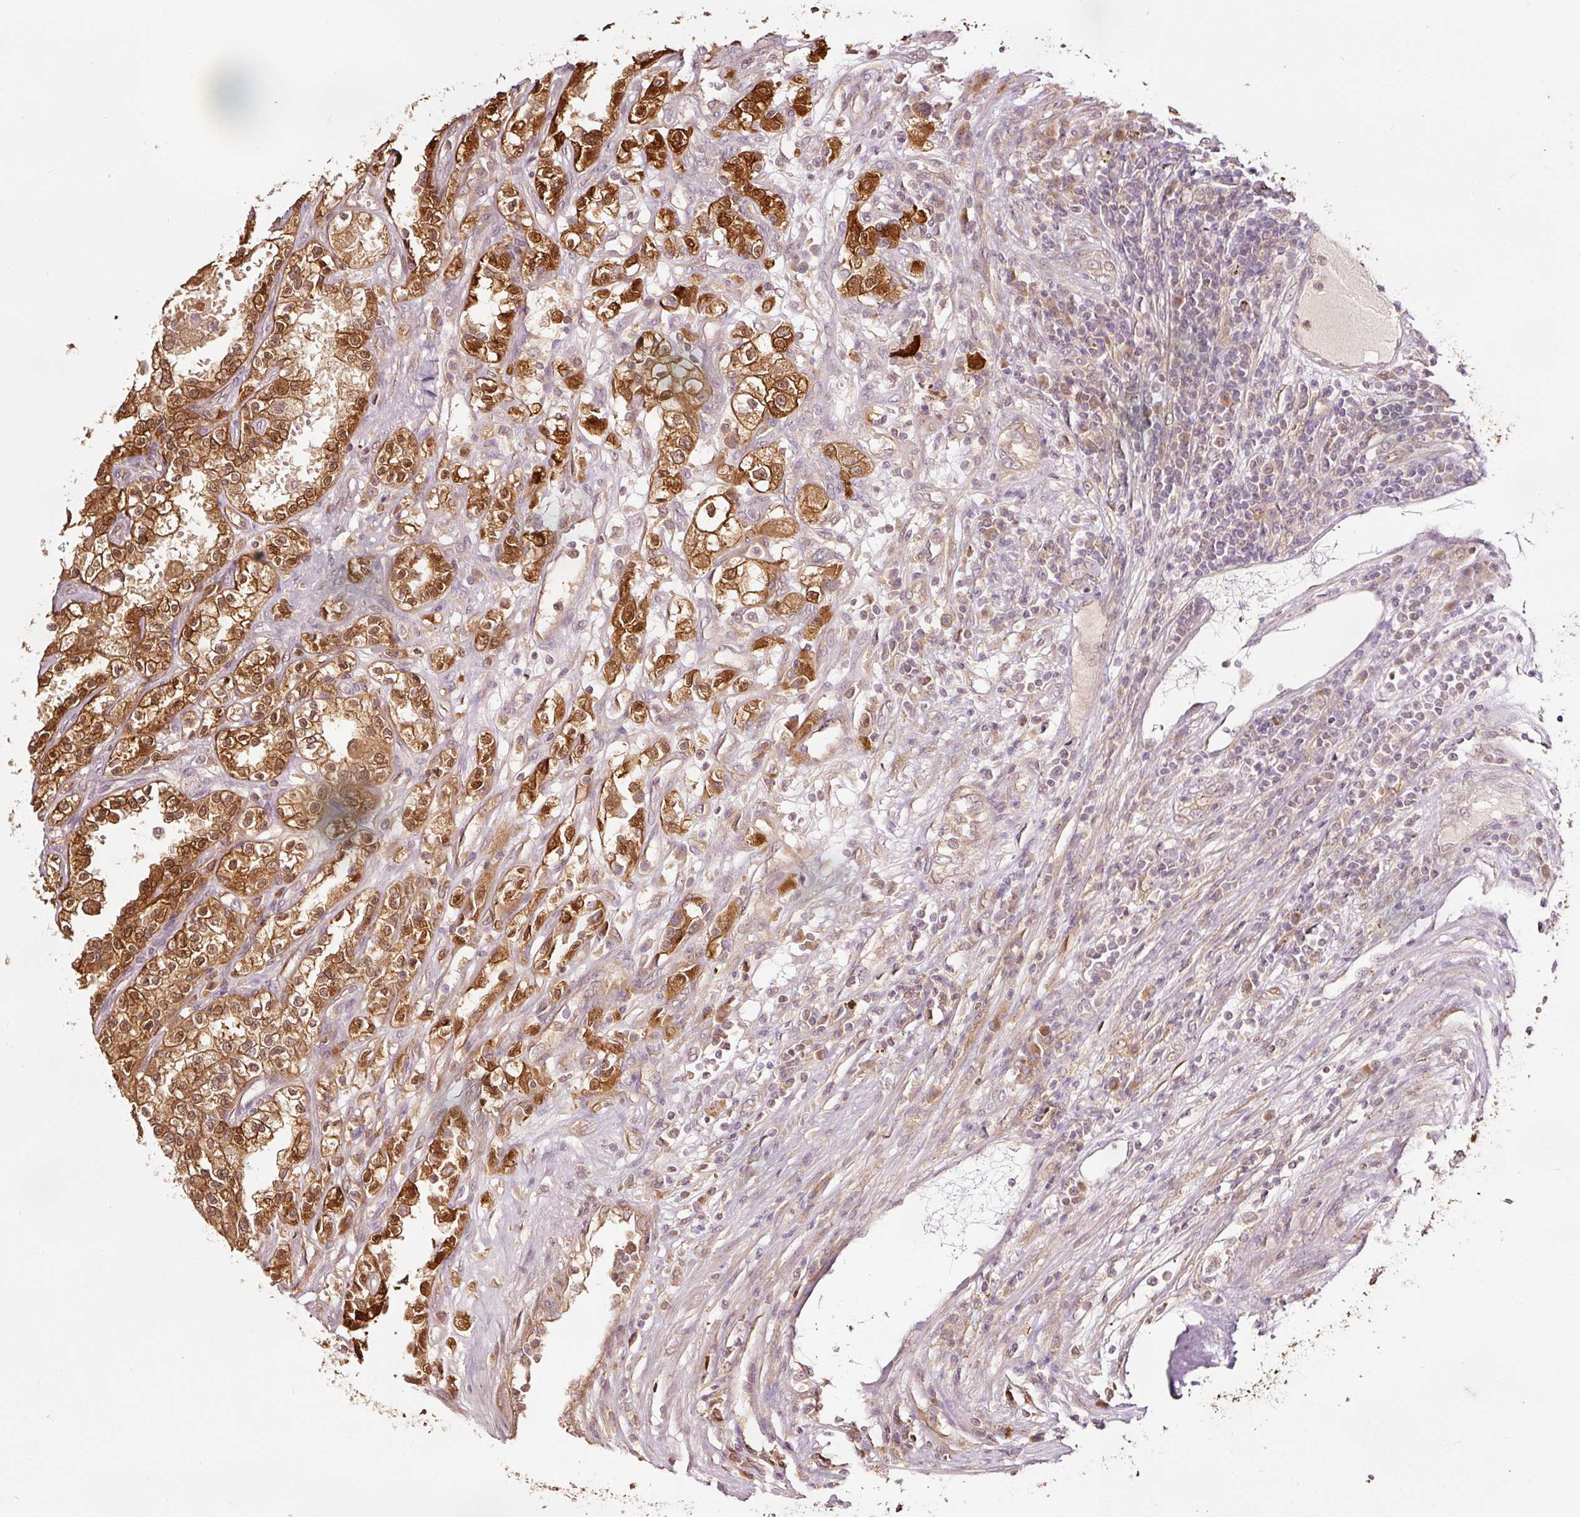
{"staining": {"intensity": "strong", "quantity": ">75%", "location": "cytoplasmic/membranous,nuclear"}, "tissue": "renal cancer", "cell_type": "Tumor cells", "image_type": "cancer", "snomed": [{"axis": "morphology", "description": "Adenocarcinoma, NOS"}, {"axis": "topography", "description": "Kidney"}], "caption": "Brown immunohistochemical staining in human renal adenocarcinoma exhibits strong cytoplasmic/membranous and nuclear staining in approximately >75% of tumor cells.", "gene": "FBXL14", "patient": {"sex": "female", "age": 52}}